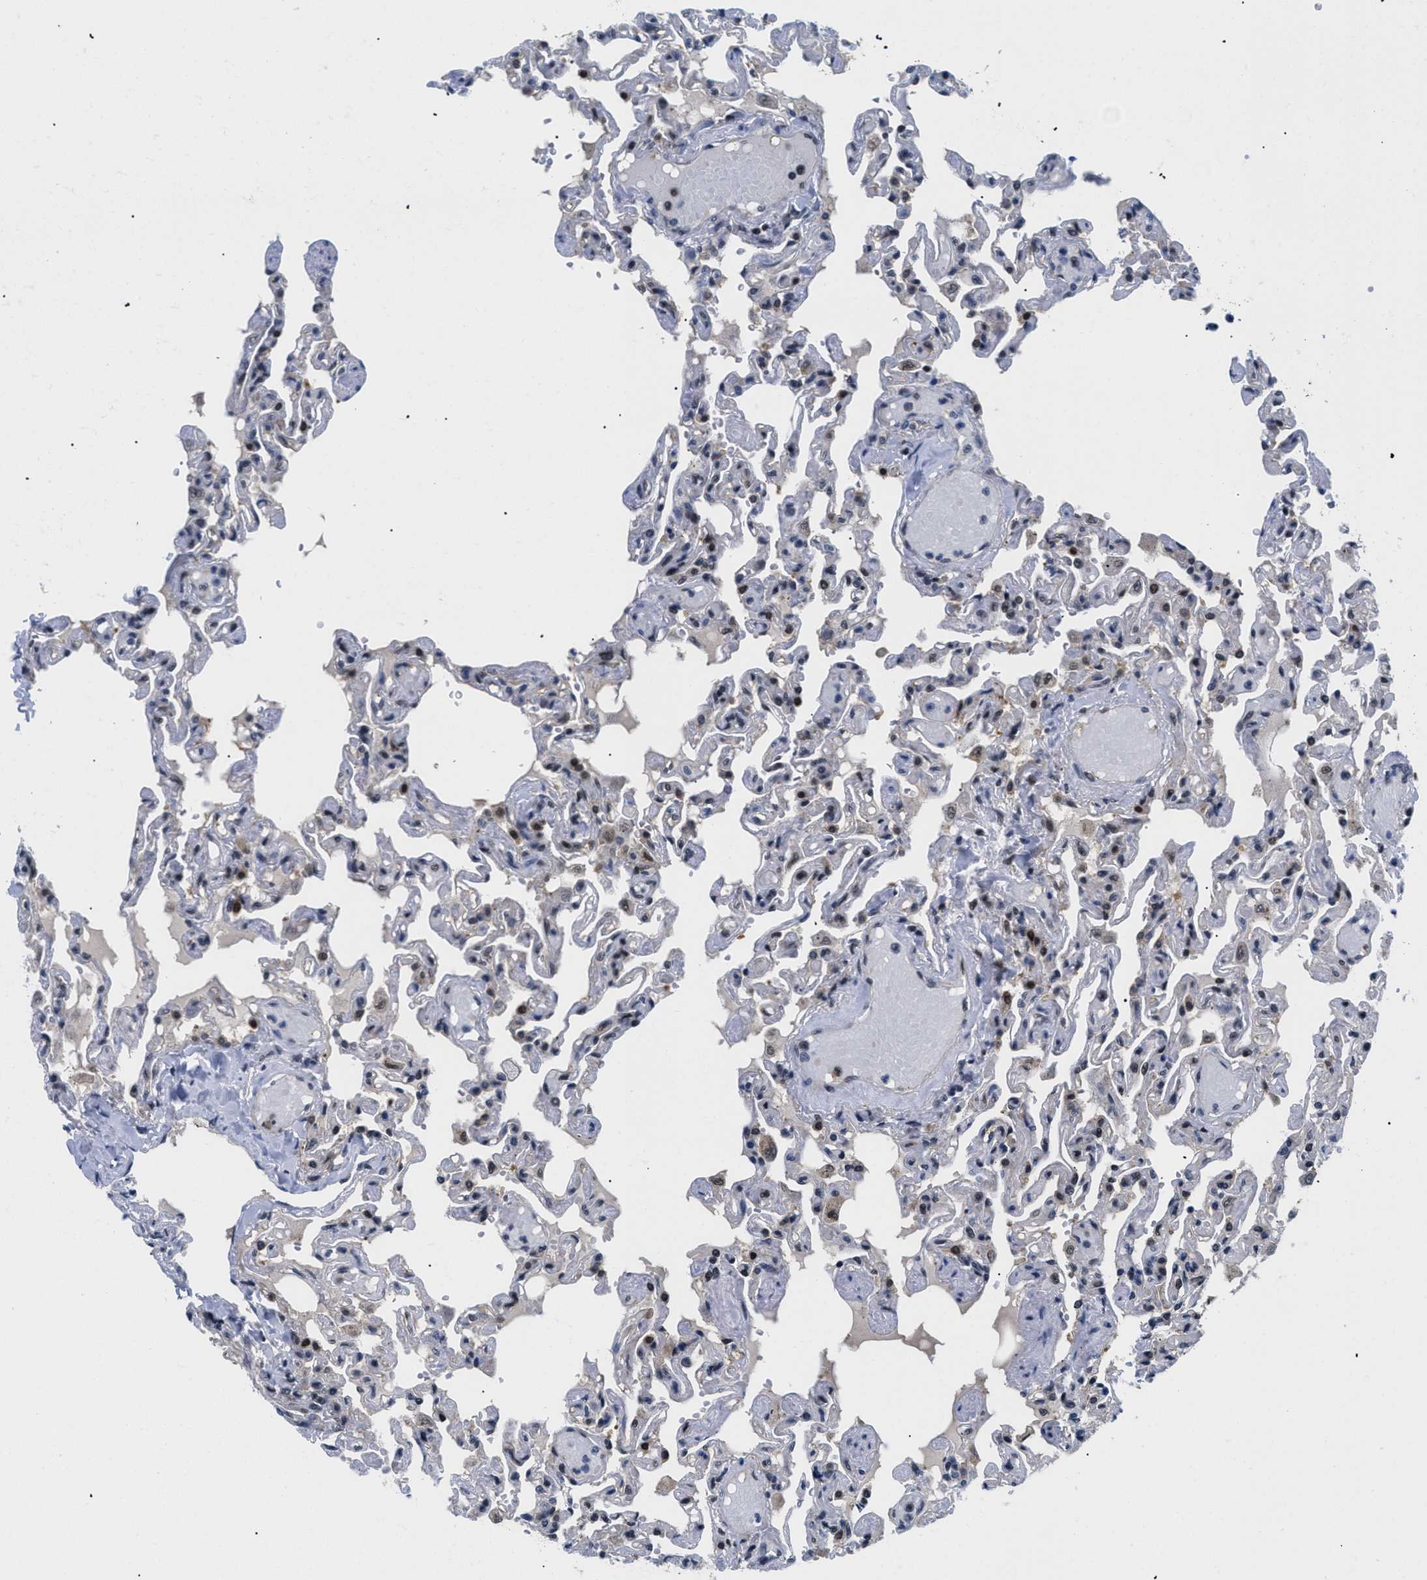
{"staining": {"intensity": "moderate", "quantity": "25%-75%", "location": "nuclear"}, "tissue": "lung", "cell_type": "Alveolar cells", "image_type": "normal", "snomed": [{"axis": "morphology", "description": "Normal tissue, NOS"}, {"axis": "topography", "description": "Lung"}], "caption": "IHC image of benign human lung stained for a protein (brown), which displays medium levels of moderate nuclear expression in about 25%-75% of alveolar cells.", "gene": "SLC29A2", "patient": {"sex": "male", "age": 21}}